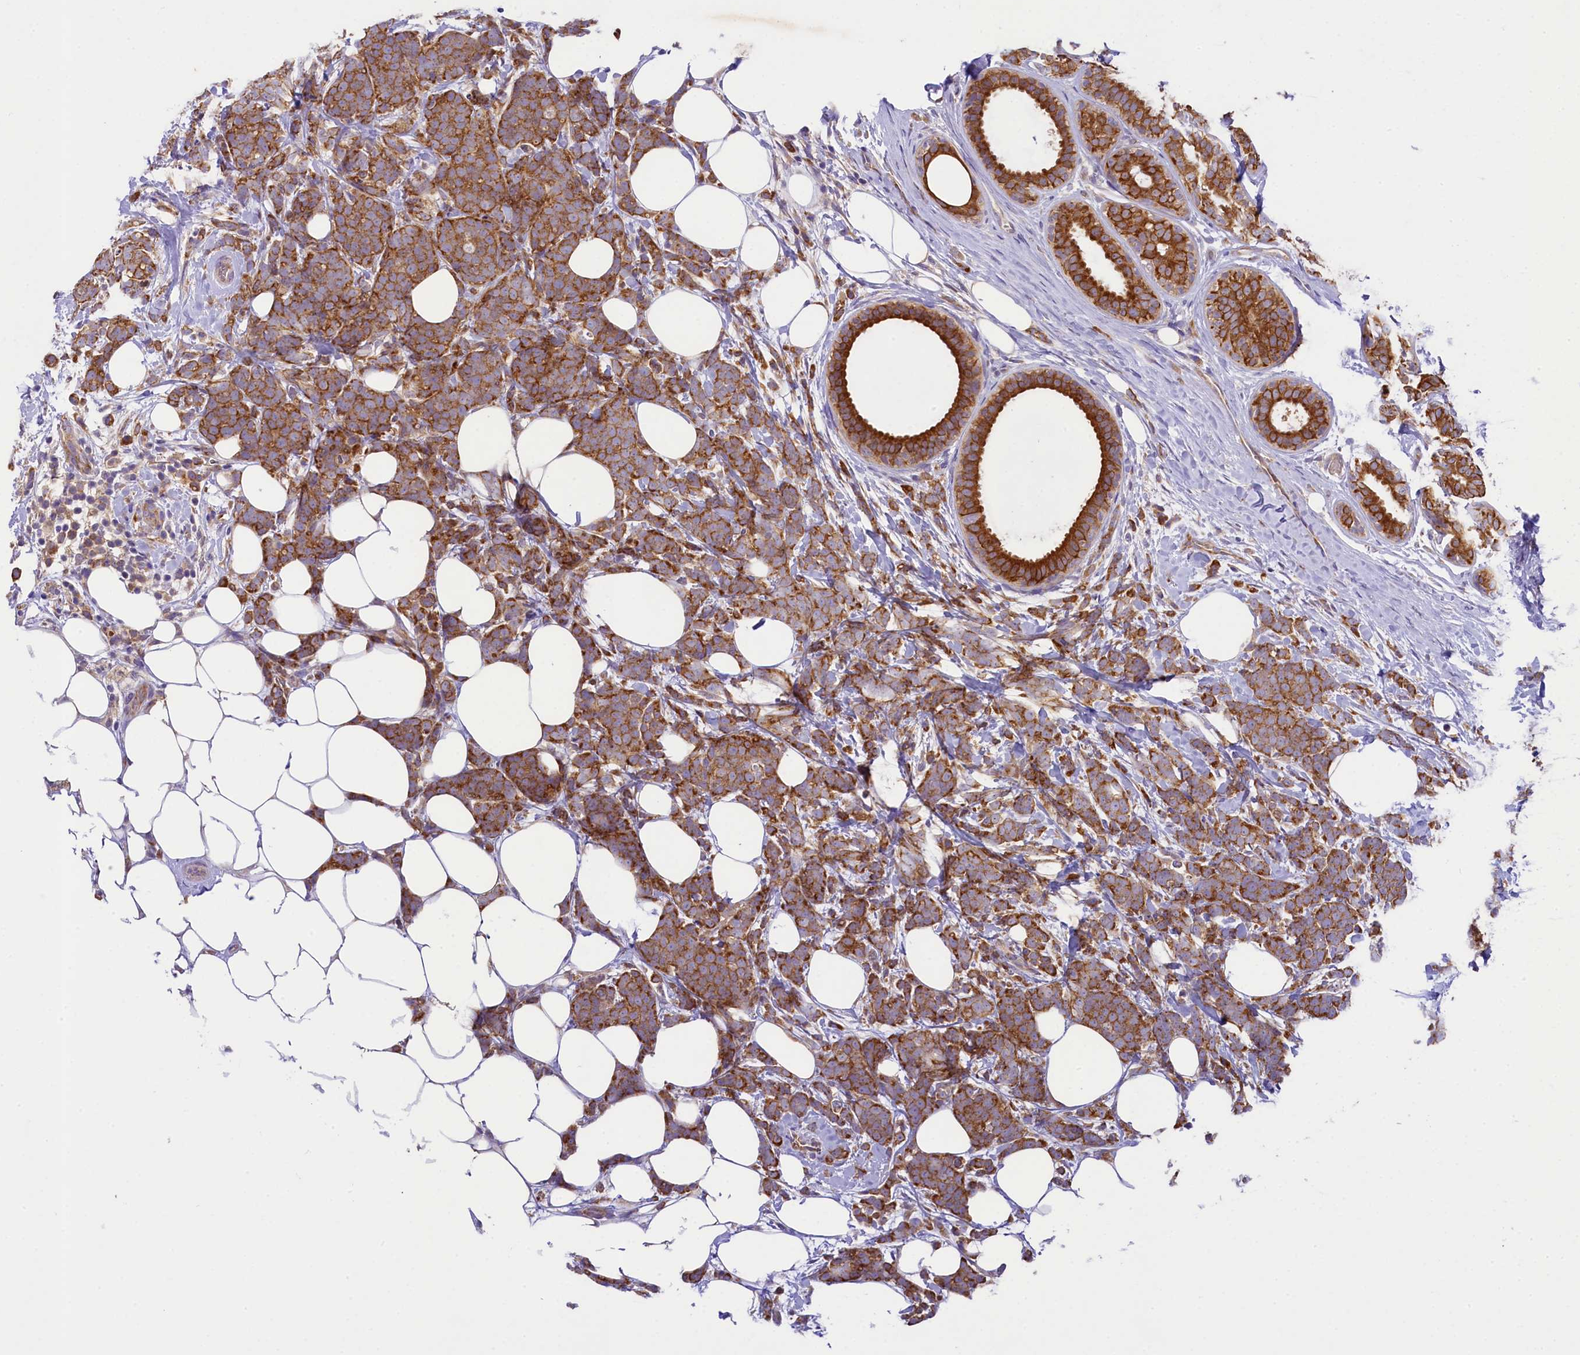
{"staining": {"intensity": "strong", "quantity": ">75%", "location": "cytoplasmic/membranous"}, "tissue": "breast cancer", "cell_type": "Tumor cells", "image_type": "cancer", "snomed": [{"axis": "morphology", "description": "Lobular carcinoma"}, {"axis": "topography", "description": "Breast"}], "caption": "A brown stain highlights strong cytoplasmic/membranous expression of a protein in breast lobular carcinoma tumor cells.", "gene": "LARP4", "patient": {"sex": "female", "age": 58}}